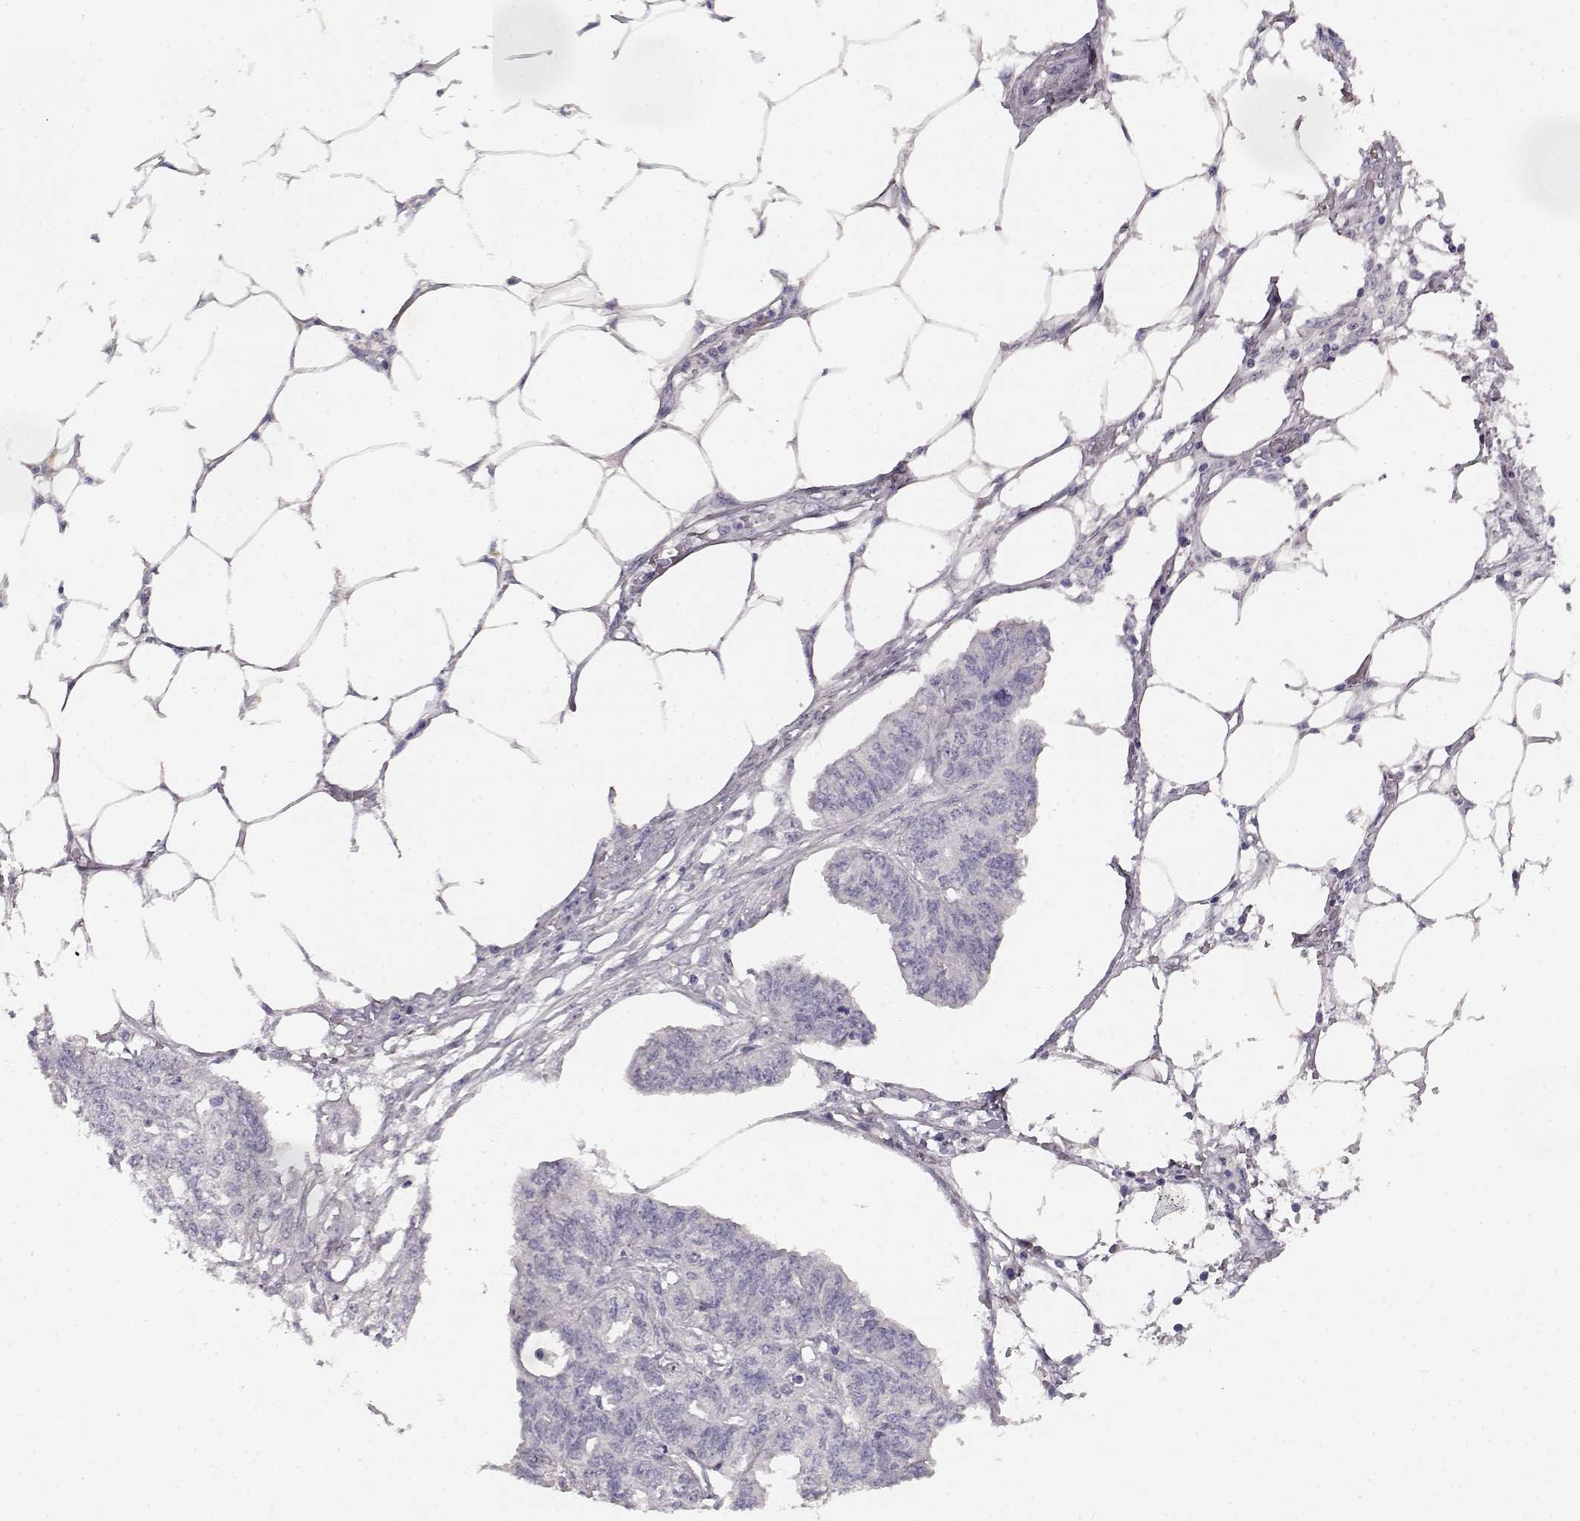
{"staining": {"intensity": "negative", "quantity": "none", "location": "none"}, "tissue": "endometrial cancer", "cell_type": "Tumor cells", "image_type": "cancer", "snomed": [{"axis": "morphology", "description": "Adenocarcinoma, NOS"}, {"axis": "morphology", "description": "Adenocarcinoma, metastatic, NOS"}, {"axis": "topography", "description": "Adipose tissue"}, {"axis": "topography", "description": "Endometrium"}], "caption": "Immunohistochemical staining of endometrial metastatic adenocarcinoma reveals no significant expression in tumor cells.", "gene": "SPAG17", "patient": {"sex": "female", "age": 67}}